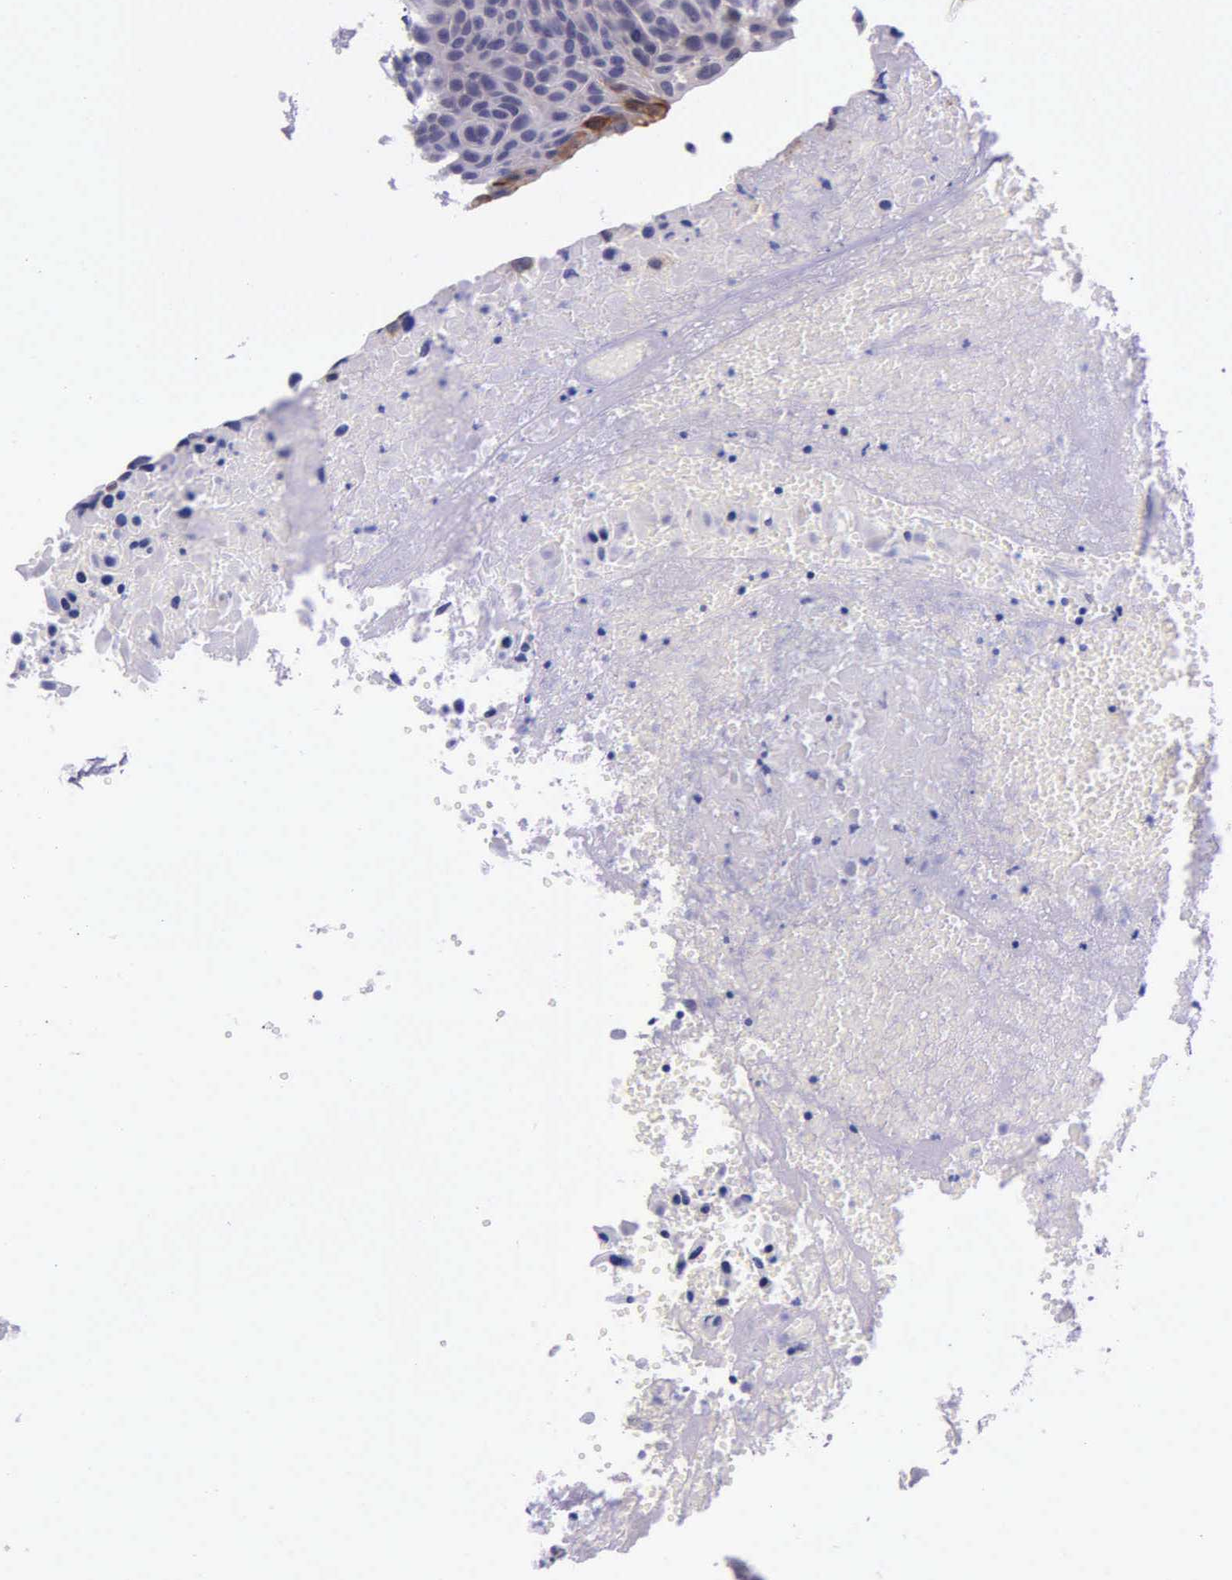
{"staining": {"intensity": "moderate", "quantity": "<25%", "location": "cytoplasmic/membranous"}, "tissue": "urothelial cancer", "cell_type": "Tumor cells", "image_type": "cancer", "snomed": [{"axis": "morphology", "description": "Urothelial carcinoma, High grade"}, {"axis": "topography", "description": "Urinary bladder"}], "caption": "Immunohistochemistry image of human high-grade urothelial carcinoma stained for a protein (brown), which reveals low levels of moderate cytoplasmic/membranous staining in approximately <25% of tumor cells.", "gene": "AHNAK2", "patient": {"sex": "male", "age": 66}}